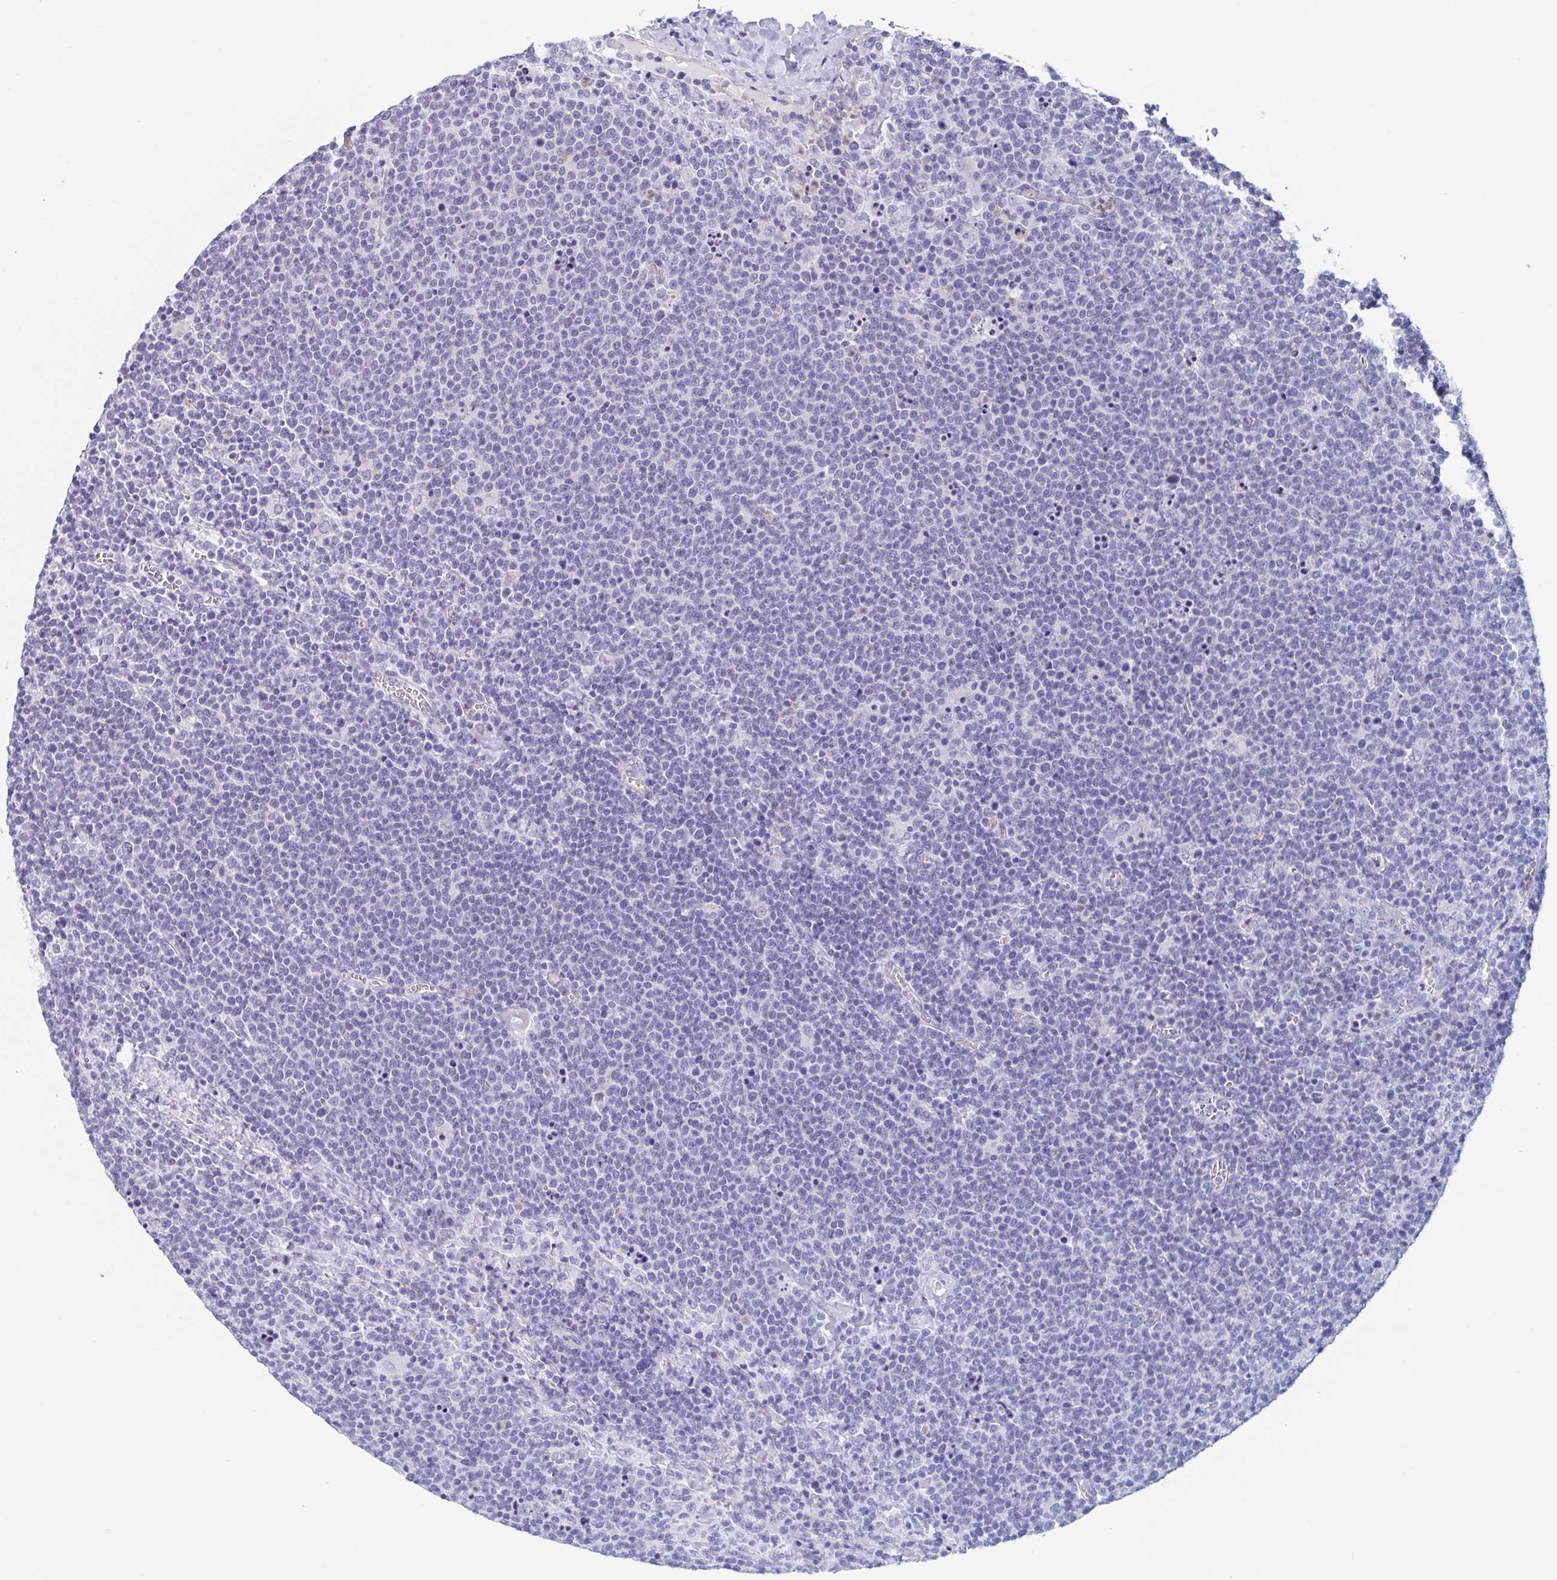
{"staining": {"intensity": "negative", "quantity": "none", "location": "none"}, "tissue": "lymphoma", "cell_type": "Tumor cells", "image_type": "cancer", "snomed": [{"axis": "morphology", "description": "Malignant lymphoma, non-Hodgkin's type, High grade"}, {"axis": "topography", "description": "Lymph node"}], "caption": "The IHC image has no significant positivity in tumor cells of malignant lymphoma, non-Hodgkin's type (high-grade) tissue.", "gene": "LYRM2", "patient": {"sex": "male", "age": 61}}